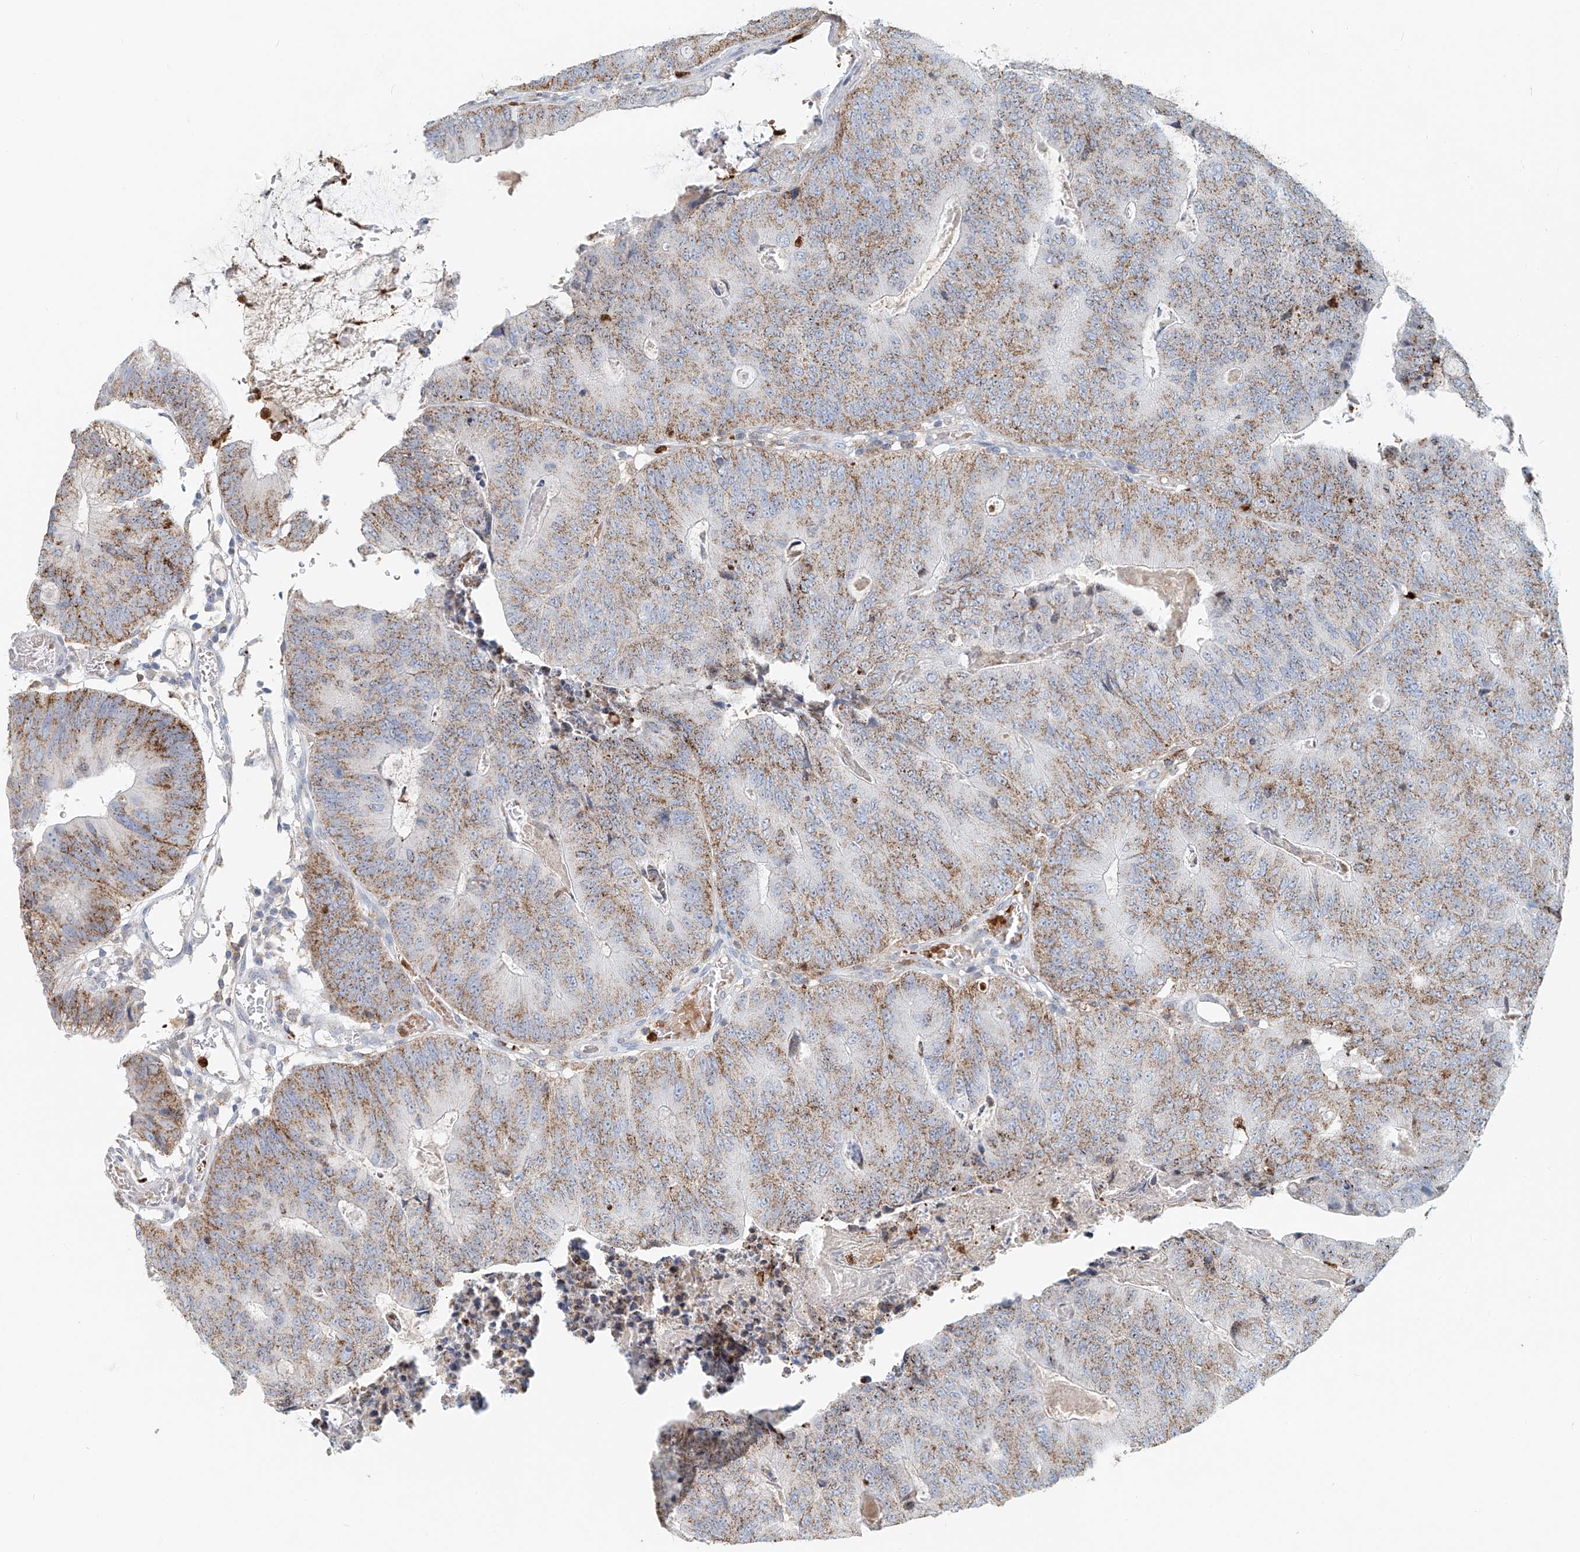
{"staining": {"intensity": "moderate", "quantity": ">75%", "location": "cytoplasmic/membranous"}, "tissue": "colorectal cancer", "cell_type": "Tumor cells", "image_type": "cancer", "snomed": [{"axis": "morphology", "description": "Adenocarcinoma, NOS"}, {"axis": "topography", "description": "Colon"}], "caption": "High-power microscopy captured an immunohistochemistry (IHC) histopathology image of colorectal cancer (adenocarcinoma), revealing moderate cytoplasmic/membranous positivity in about >75% of tumor cells. (Stains: DAB (3,3'-diaminobenzidine) in brown, nuclei in blue, Microscopy: brightfield microscopy at high magnification).", "gene": "PTPRA", "patient": {"sex": "female", "age": 67}}